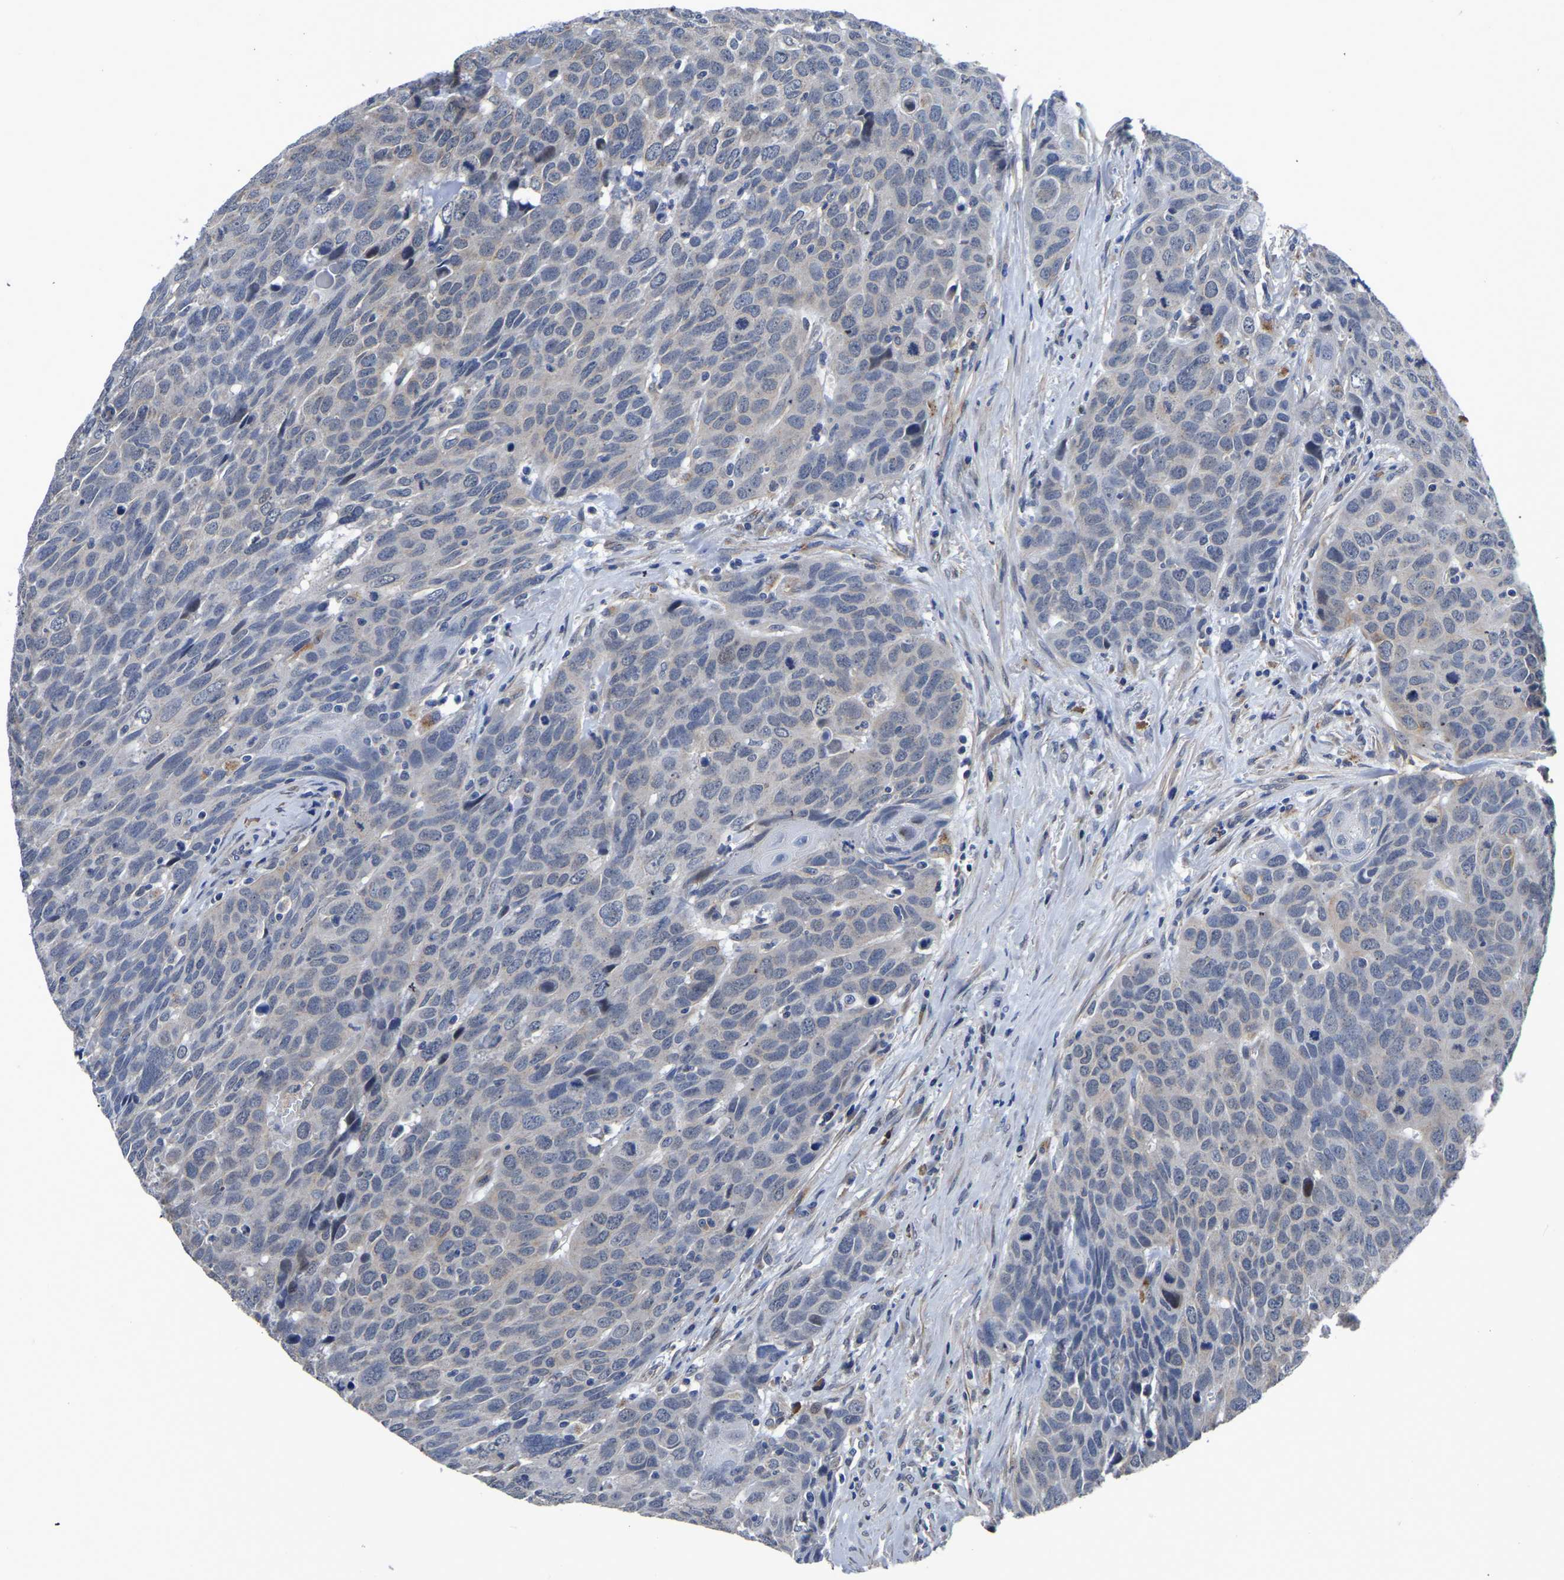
{"staining": {"intensity": "negative", "quantity": "none", "location": "none"}, "tissue": "head and neck cancer", "cell_type": "Tumor cells", "image_type": "cancer", "snomed": [{"axis": "morphology", "description": "Squamous cell carcinoma, NOS"}, {"axis": "topography", "description": "Head-Neck"}], "caption": "Immunohistochemical staining of head and neck cancer exhibits no significant staining in tumor cells.", "gene": "PDLIM7", "patient": {"sex": "male", "age": 66}}